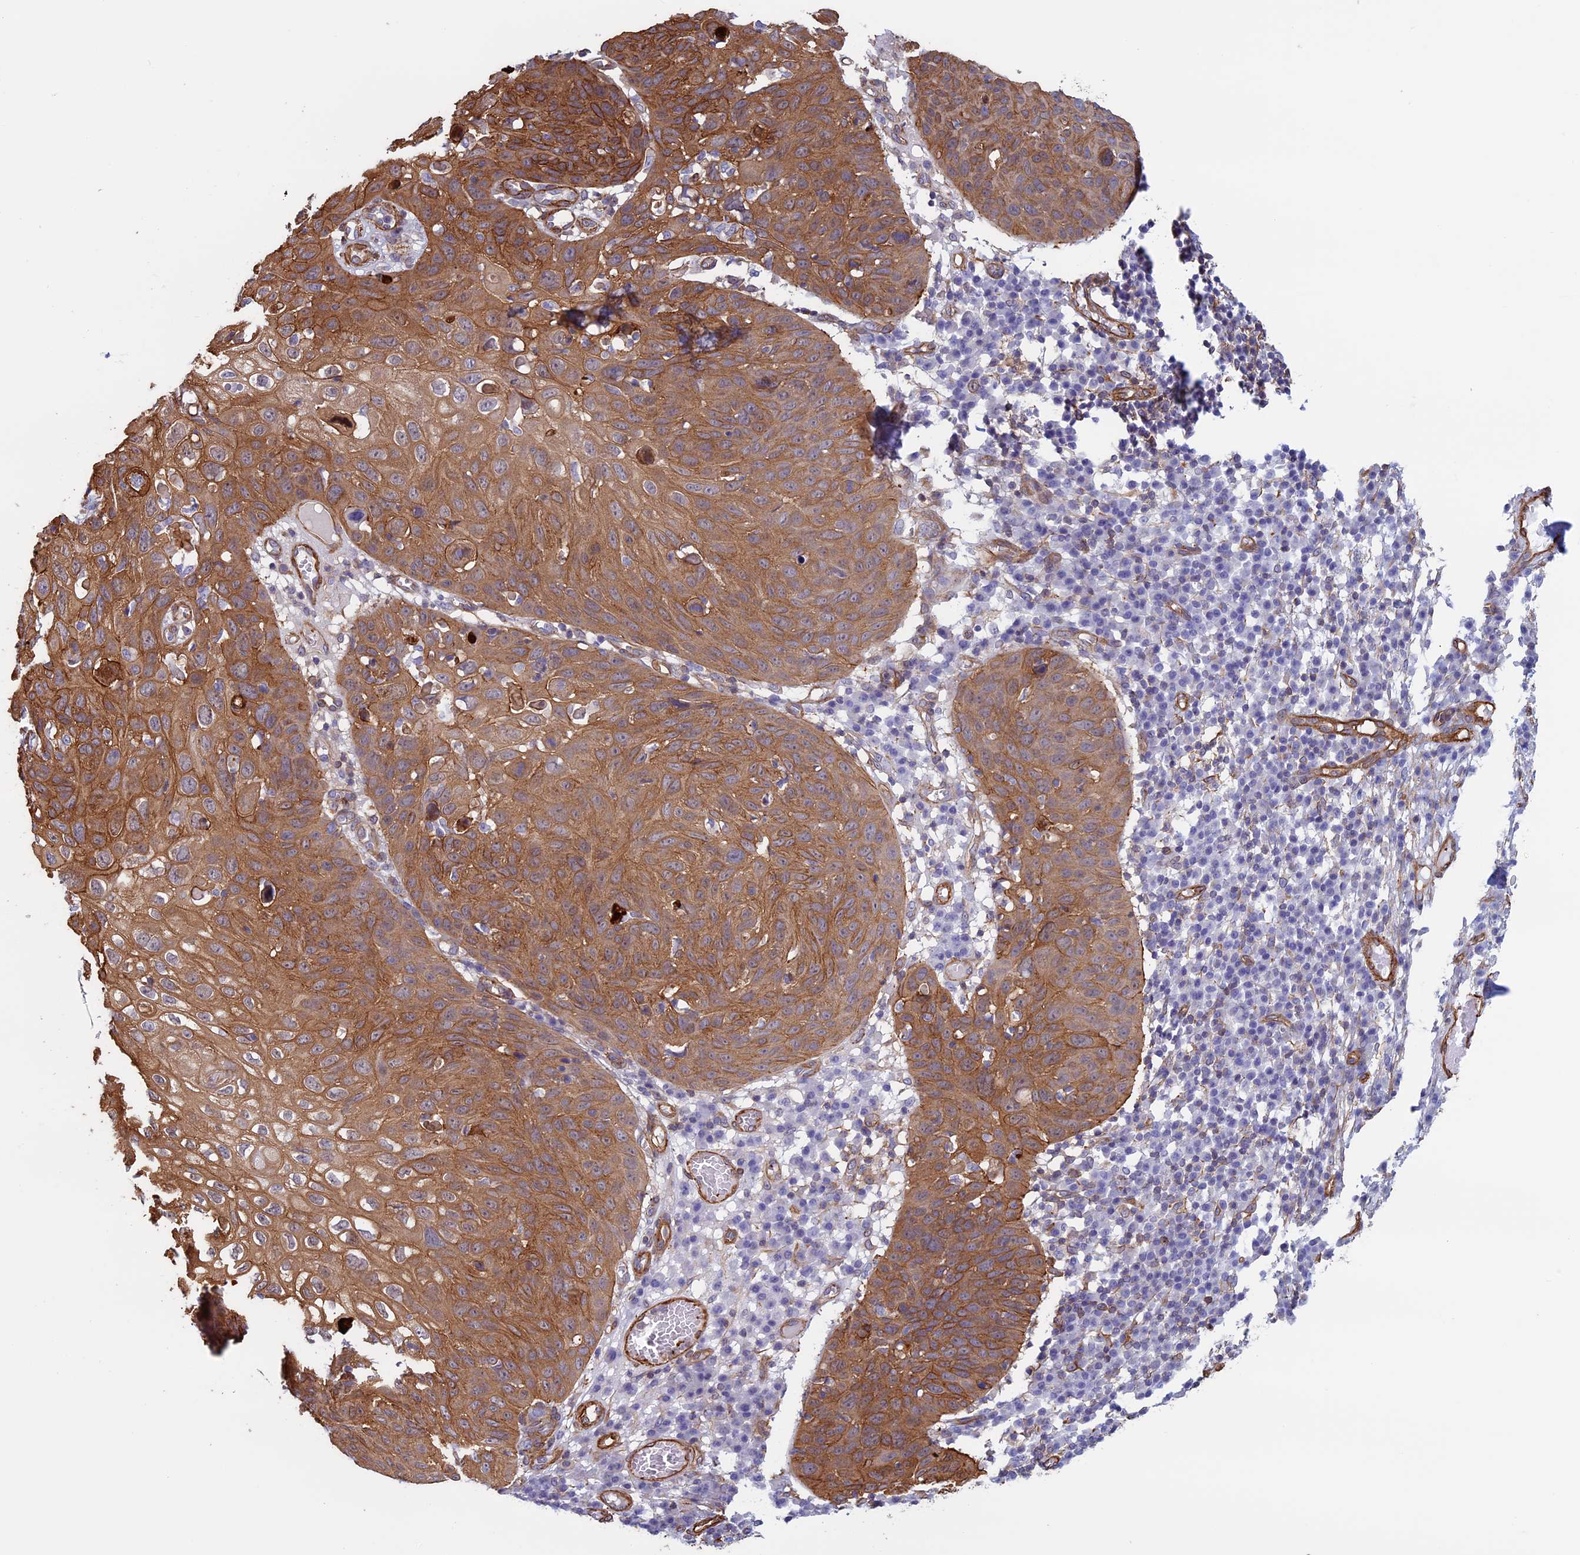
{"staining": {"intensity": "moderate", "quantity": ">75%", "location": "cytoplasmic/membranous"}, "tissue": "skin cancer", "cell_type": "Tumor cells", "image_type": "cancer", "snomed": [{"axis": "morphology", "description": "Squamous cell carcinoma, NOS"}, {"axis": "topography", "description": "Skin"}], "caption": "Immunohistochemical staining of human squamous cell carcinoma (skin) shows medium levels of moderate cytoplasmic/membranous expression in about >75% of tumor cells.", "gene": "ANGPTL2", "patient": {"sex": "female", "age": 90}}